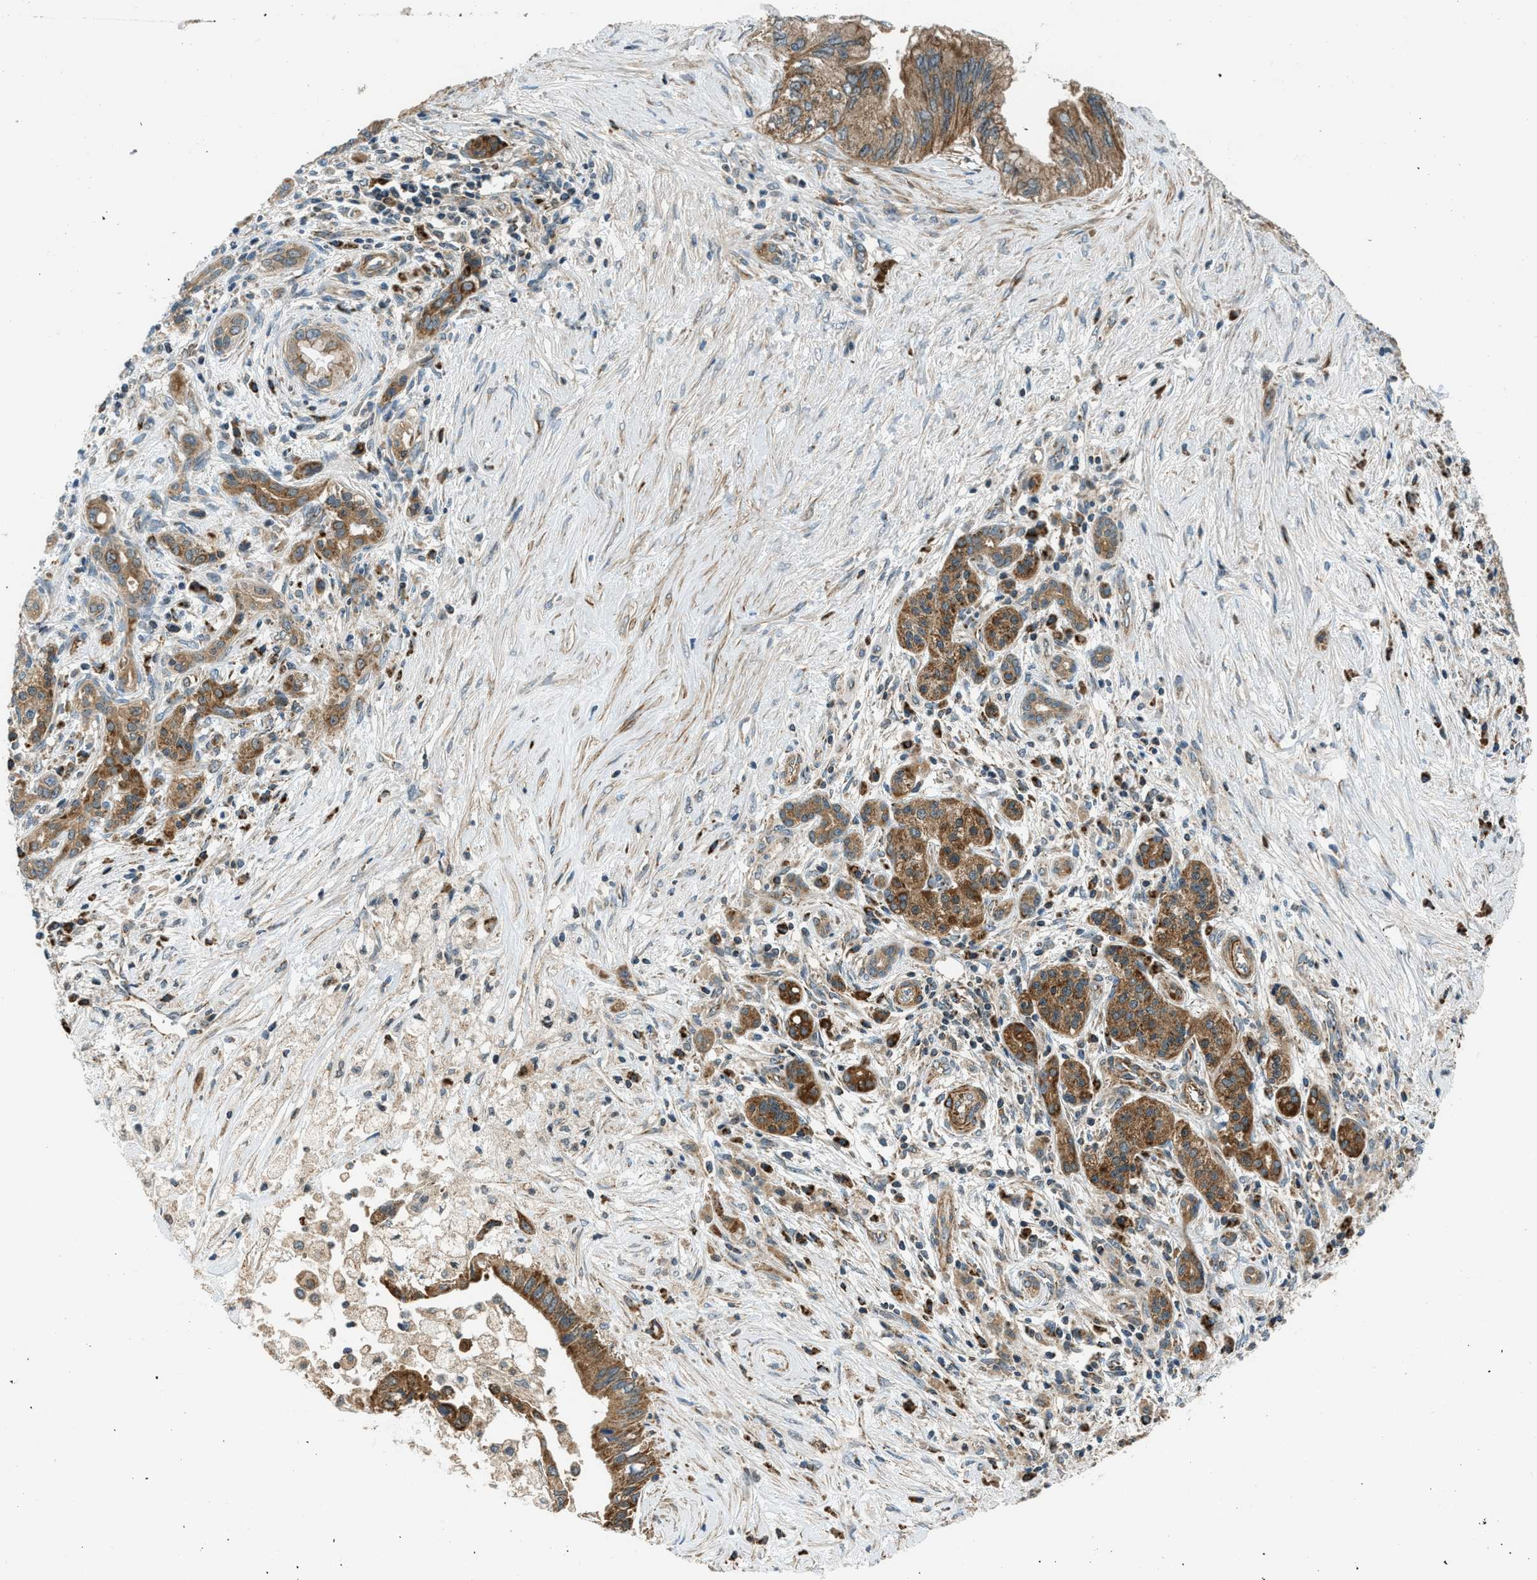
{"staining": {"intensity": "moderate", "quantity": ">75%", "location": "cytoplasmic/membranous"}, "tissue": "pancreatic cancer", "cell_type": "Tumor cells", "image_type": "cancer", "snomed": [{"axis": "morphology", "description": "Adenocarcinoma, NOS"}, {"axis": "topography", "description": "Pancreas"}], "caption": "Protein expression analysis of human pancreatic cancer reveals moderate cytoplasmic/membranous expression in approximately >75% of tumor cells. (DAB IHC with brightfield microscopy, high magnification).", "gene": "SESN2", "patient": {"sex": "female", "age": 73}}